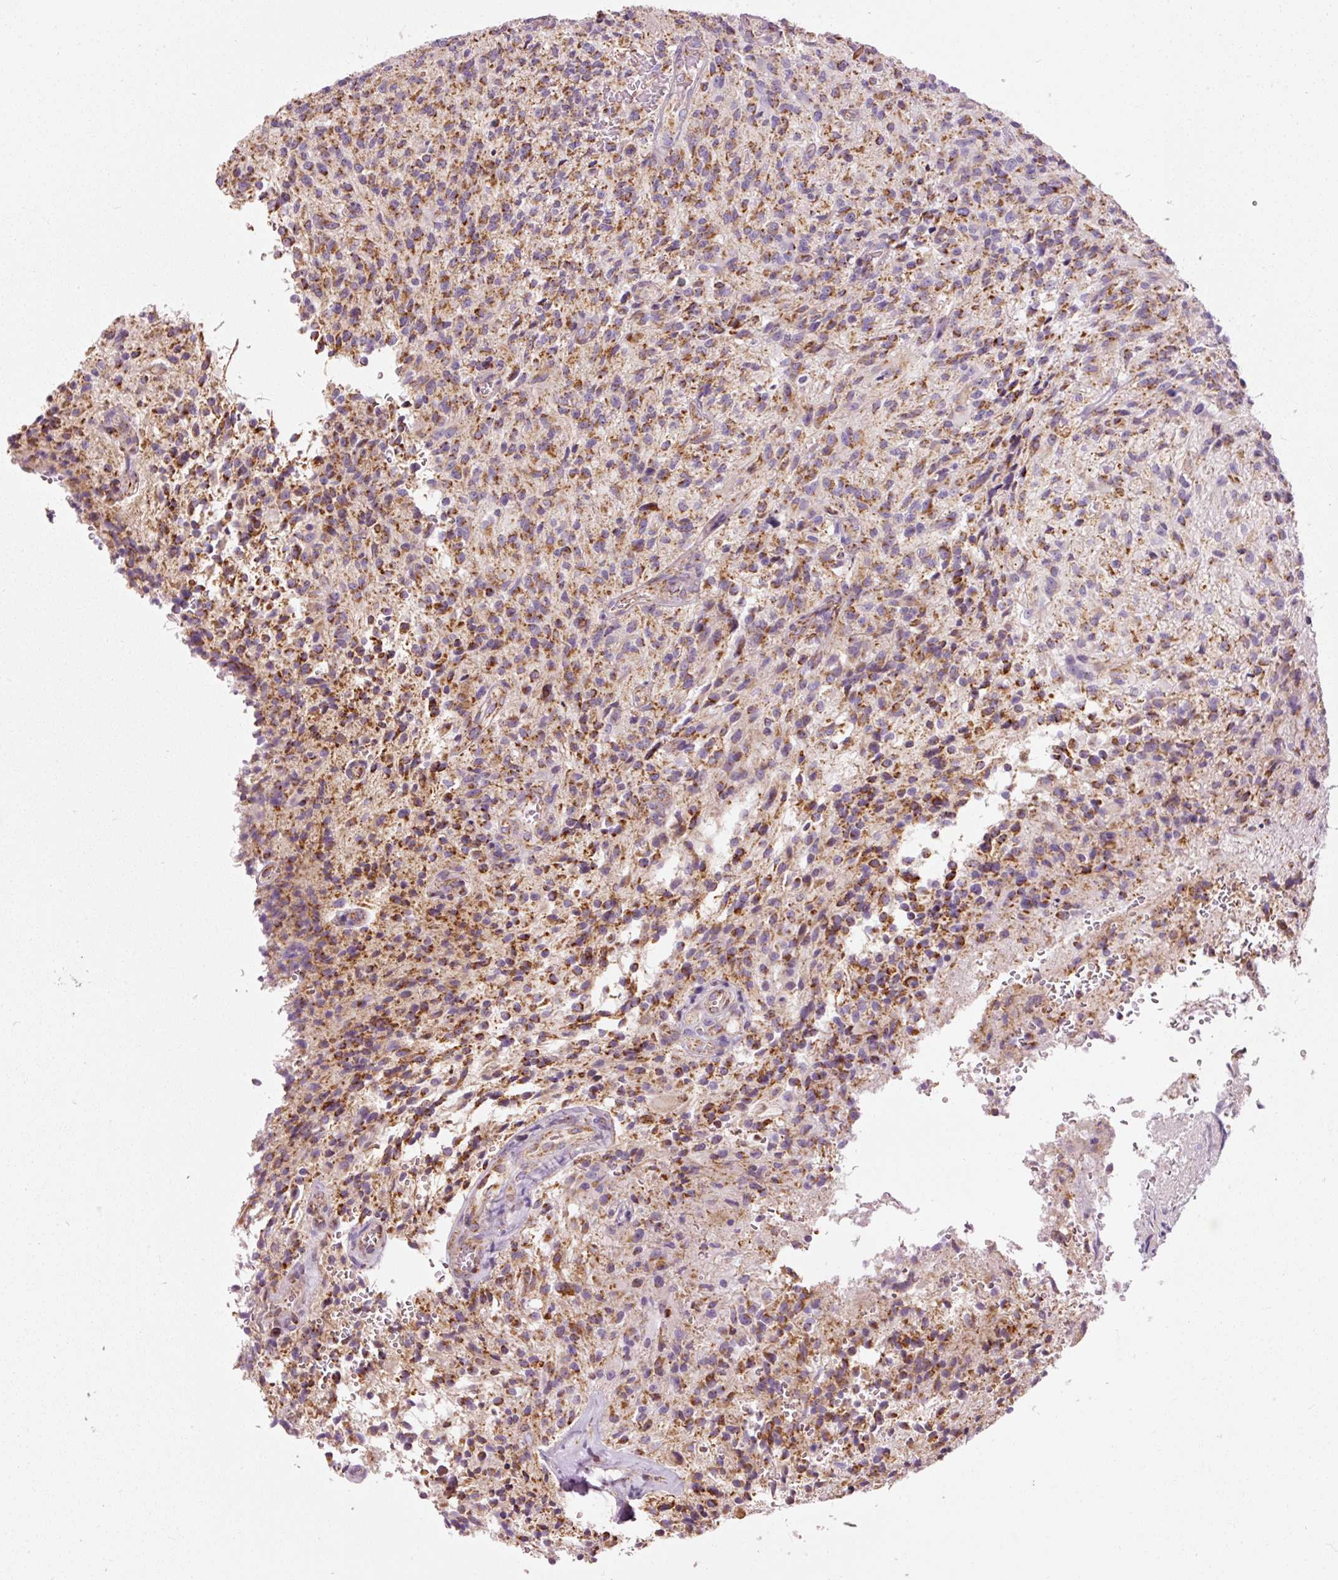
{"staining": {"intensity": "moderate", "quantity": ">75%", "location": "cytoplasmic/membranous"}, "tissue": "glioma", "cell_type": "Tumor cells", "image_type": "cancer", "snomed": [{"axis": "morphology", "description": "Normal tissue, NOS"}, {"axis": "morphology", "description": "Glioma, malignant, High grade"}, {"axis": "topography", "description": "Cerebral cortex"}], "caption": "Immunohistochemical staining of human glioma shows medium levels of moderate cytoplasmic/membranous protein staining in about >75% of tumor cells.", "gene": "NDUFB4", "patient": {"sex": "male", "age": 56}}